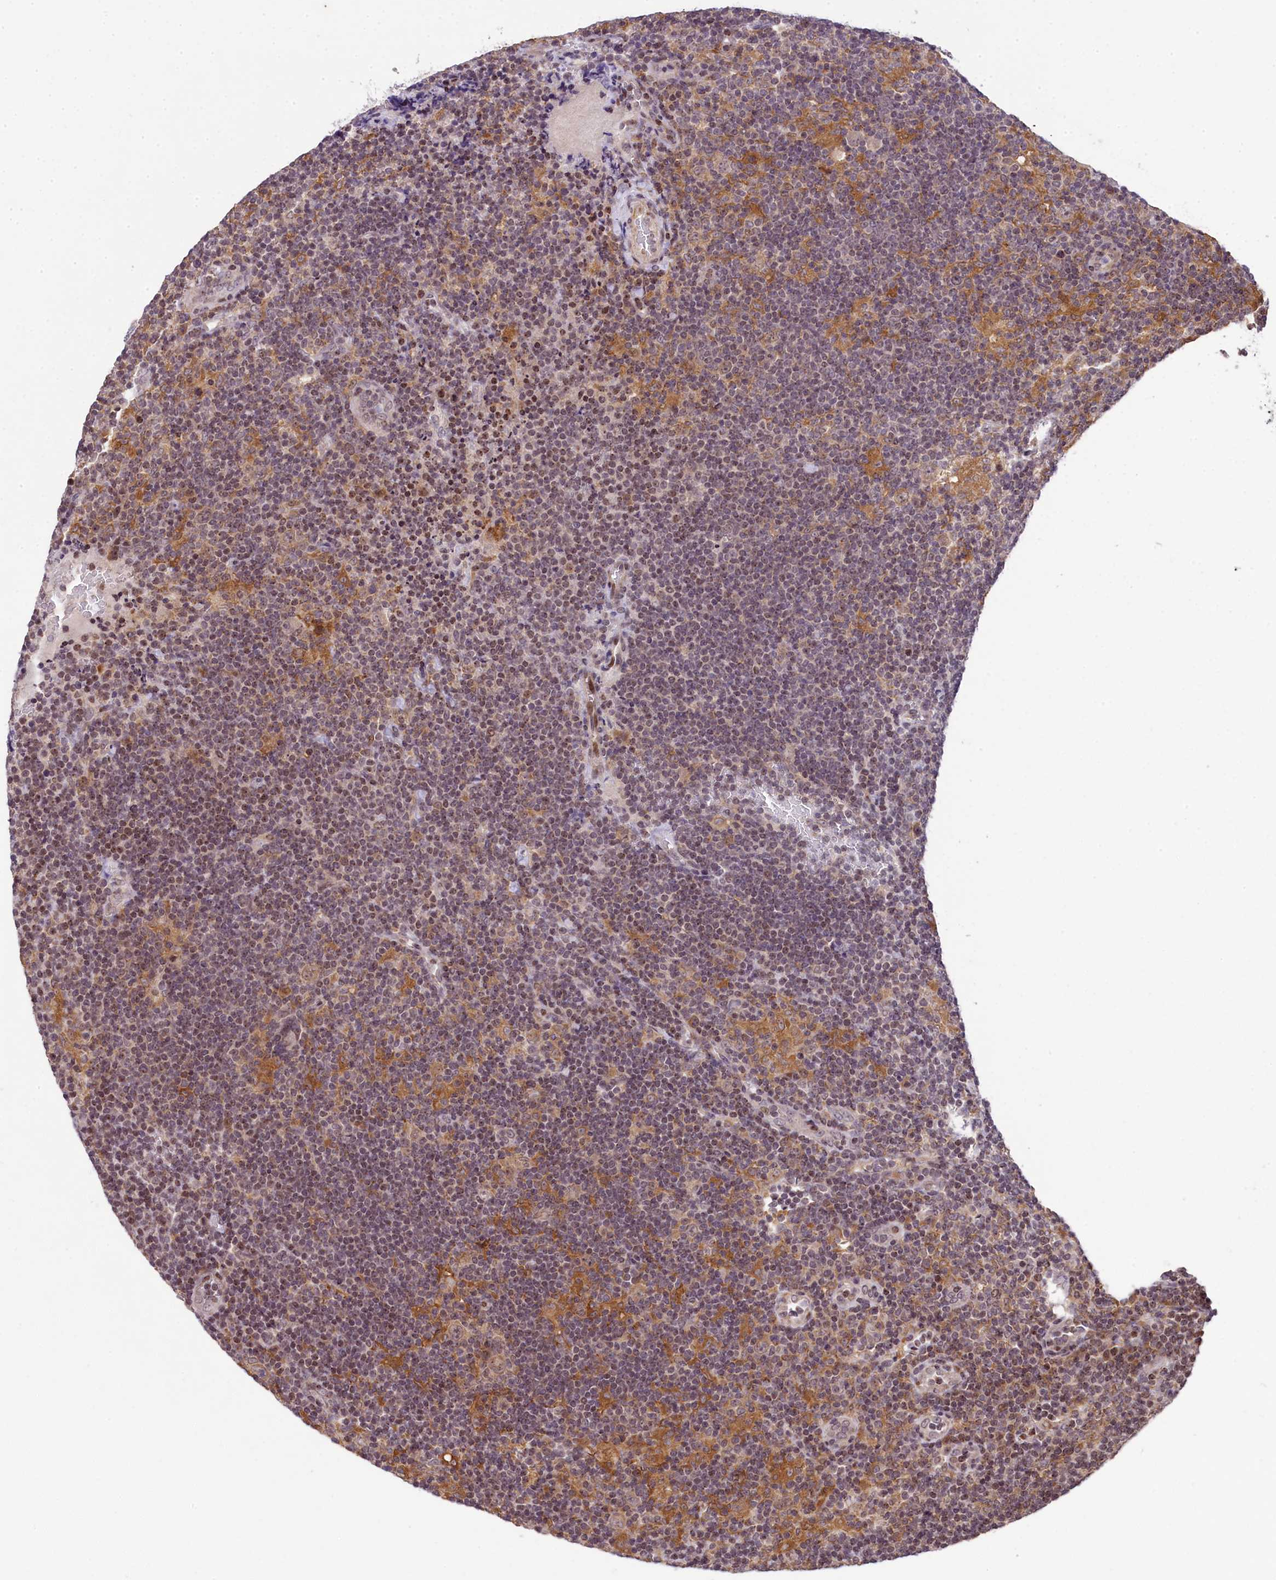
{"staining": {"intensity": "negative", "quantity": "none", "location": "none"}, "tissue": "lymphoma", "cell_type": "Tumor cells", "image_type": "cancer", "snomed": [{"axis": "morphology", "description": "Hodgkin's disease, NOS"}, {"axis": "topography", "description": "Lymph node"}], "caption": "A high-resolution micrograph shows immunohistochemistry (IHC) staining of Hodgkin's disease, which demonstrates no significant staining in tumor cells.", "gene": "RBBP8", "patient": {"sex": "female", "age": 57}}